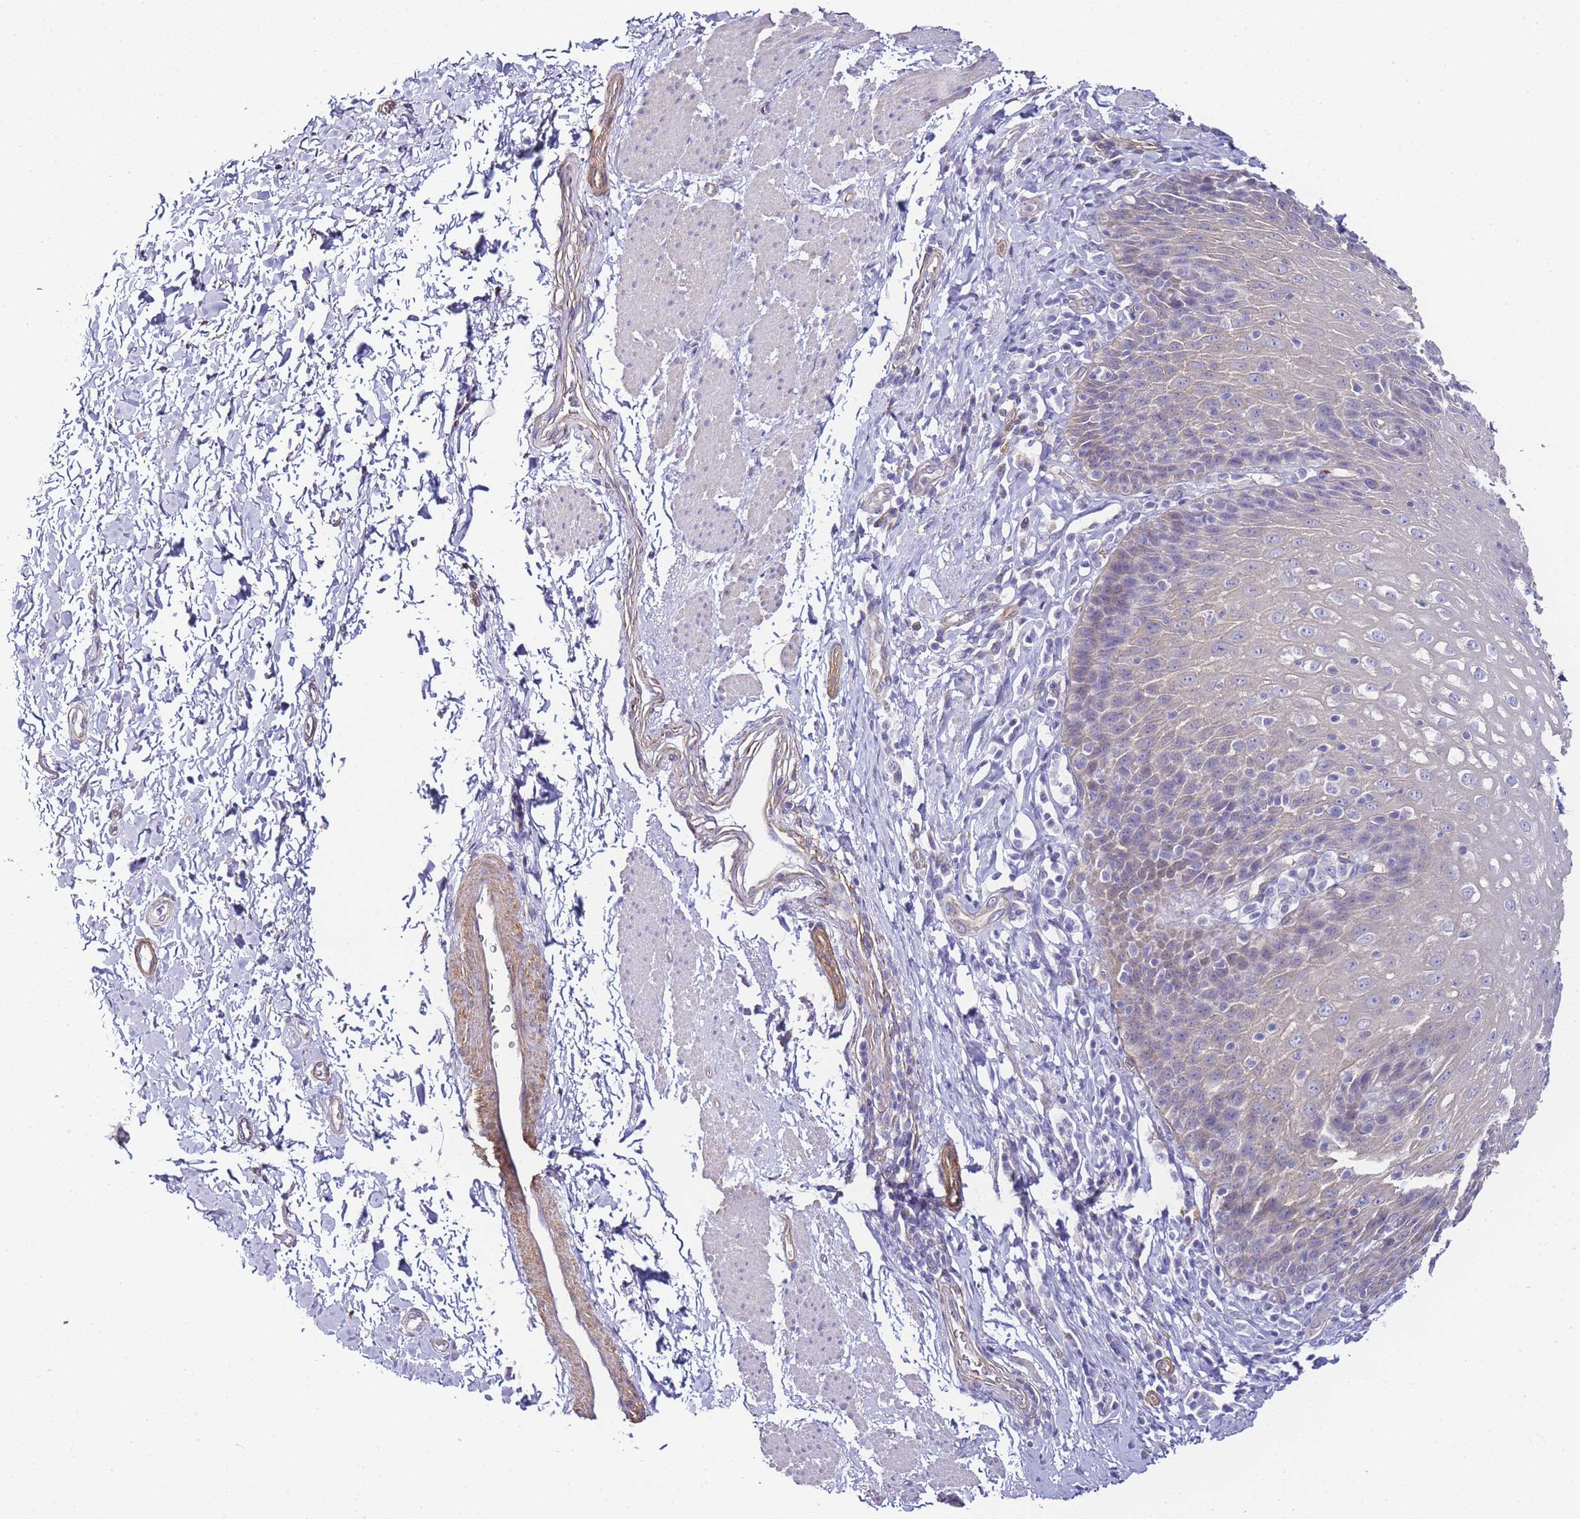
{"staining": {"intensity": "weak", "quantity": "<25%", "location": "cytoplasmic/membranous"}, "tissue": "esophagus", "cell_type": "Squamous epithelial cells", "image_type": "normal", "snomed": [{"axis": "morphology", "description": "Normal tissue, NOS"}, {"axis": "topography", "description": "Esophagus"}], "caption": "The image demonstrates no significant staining in squamous epithelial cells of esophagus. The staining was performed using DAB to visualize the protein expression in brown, while the nuclei were stained in blue with hematoxylin (Magnification: 20x).", "gene": "PDCD7", "patient": {"sex": "female", "age": 61}}